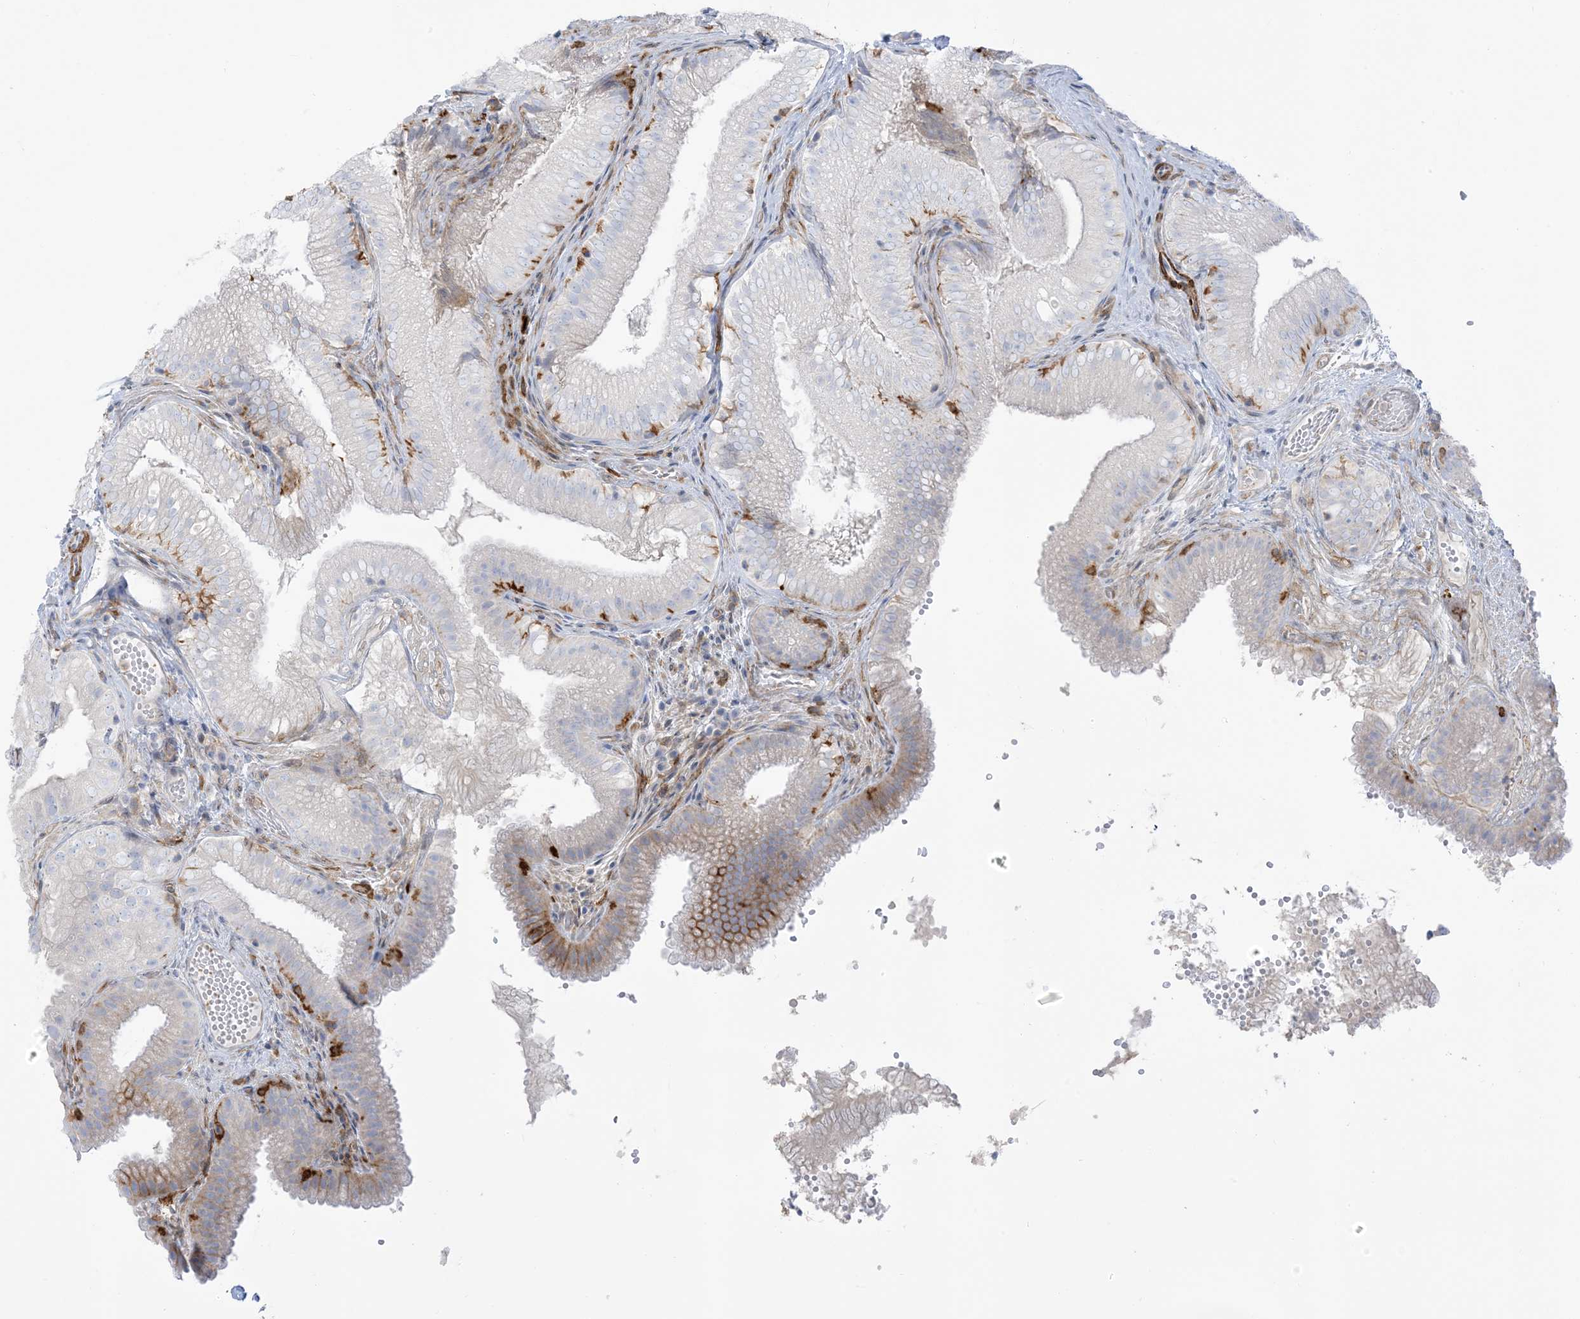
{"staining": {"intensity": "moderate", "quantity": "<25%", "location": "cytoplasmic/membranous"}, "tissue": "gallbladder", "cell_type": "Glandular cells", "image_type": "normal", "snomed": [{"axis": "morphology", "description": "Normal tissue, NOS"}, {"axis": "topography", "description": "Gallbladder"}], "caption": "An image of gallbladder stained for a protein displays moderate cytoplasmic/membranous brown staining in glandular cells.", "gene": "ICMT", "patient": {"sex": "female", "age": 30}}